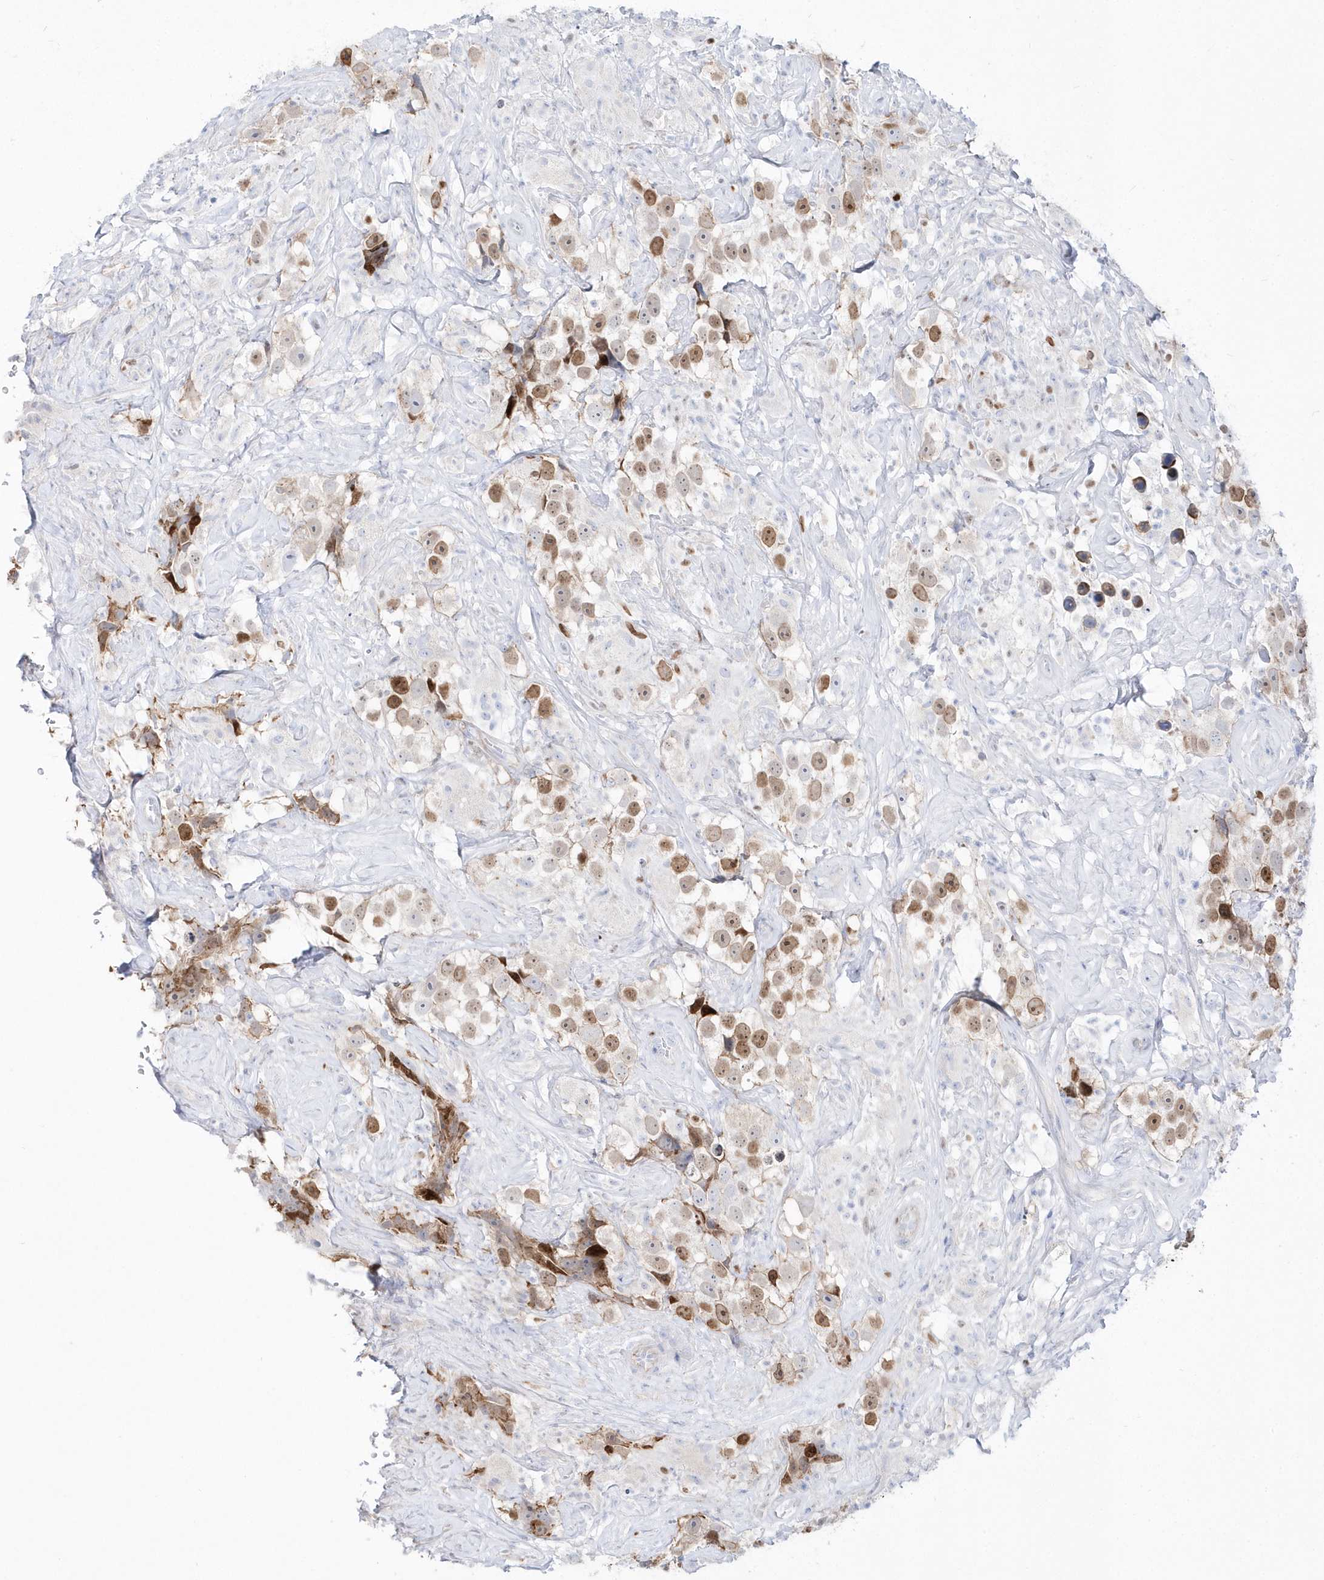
{"staining": {"intensity": "moderate", "quantity": ">75%", "location": "nuclear"}, "tissue": "testis cancer", "cell_type": "Tumor cells", "image_type": "cancer", "snomed": [{"axis": "morphology", "description": "Seminoma, NOS"}, {"axis": "topography", "description": "Testis"}], "caption": "Testis cancer stained with DAB (3,3'-diaminobenzidine) immunohistochemistry exhibits medium levels of moderate nuclear positivity in about >75% of tumor cells.", "gene": "TMCO6", "patient": {"sex": "male", "age": 49}}